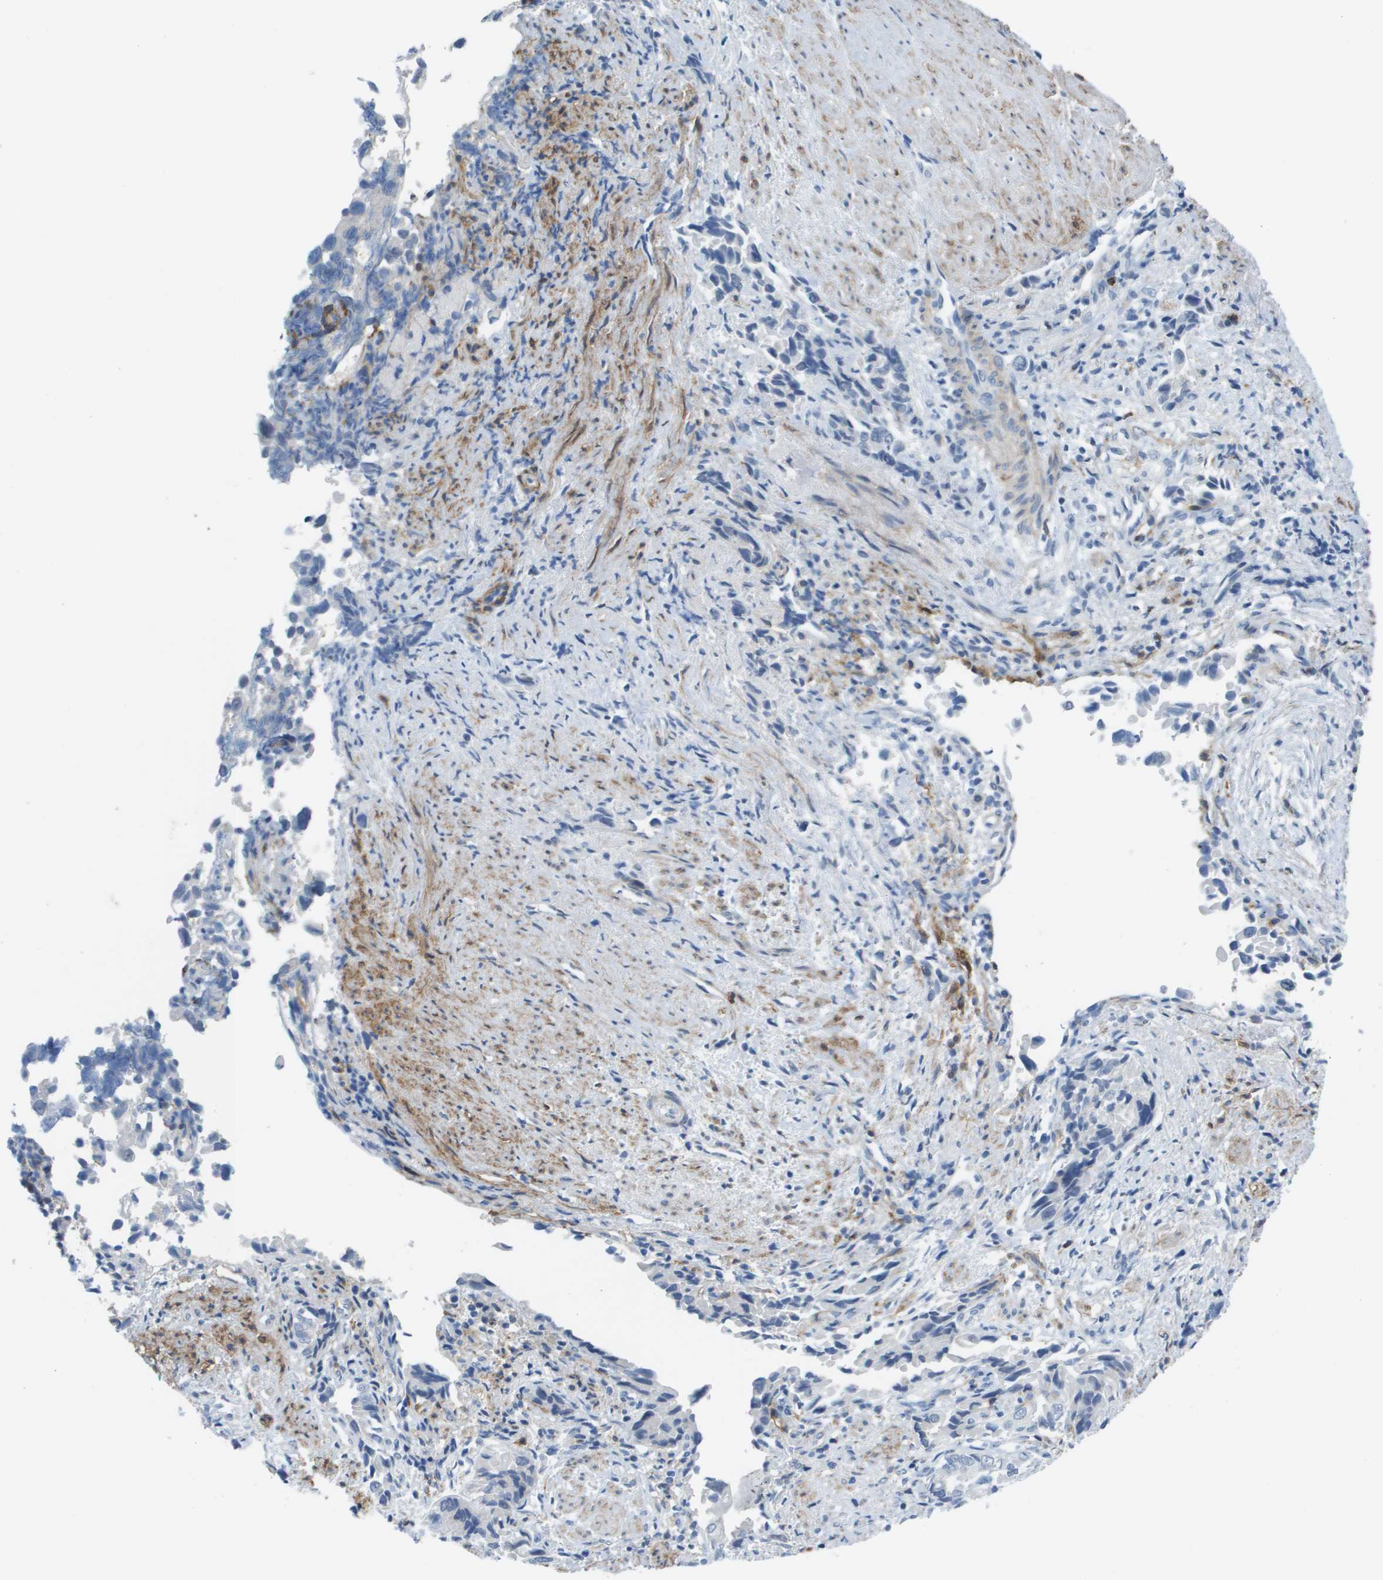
{"staining": {"intensity": "negative", "quantity": "none", "location": "none"}, "tissue": "liver cancer", "cell_type": "Tumor cells", "image_type": "cancer", "snomed": [{"axis": "morphology", "description": "Cholangiocarcinoma"}, {"axis": "topography", "description": "Liver"}], "caption": "Immunohistochemical staining of human liver cholangiocarcinoma reveals no significant expression in tumor cells. Nuclei are stained in blue.", "gene": "ZBTB43", "patient": {"sex": "female", "age": 79}}